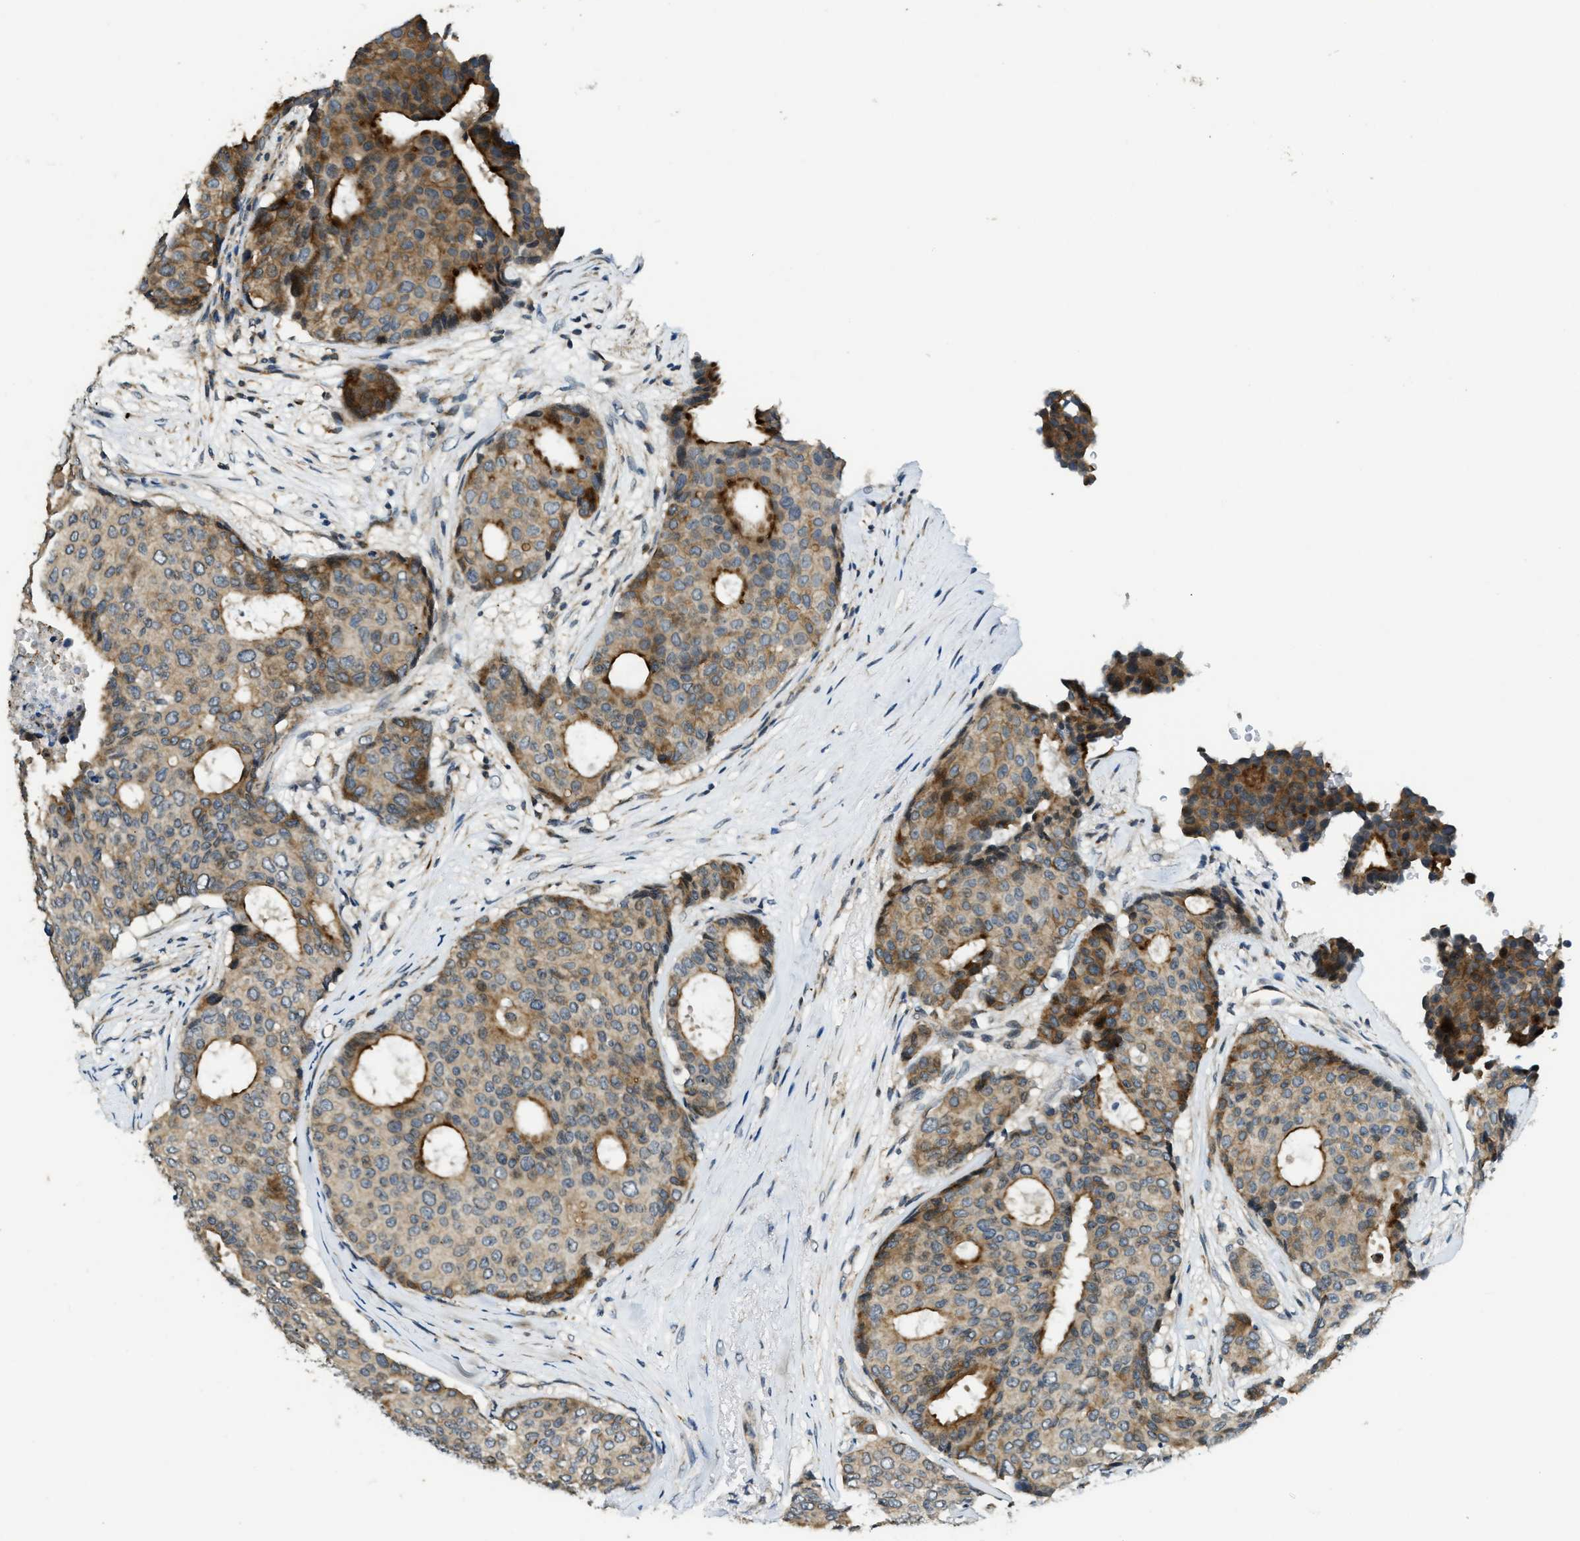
{"staining": {"intensity": "moderate", "quantity": ">75%", "location": "cytoplasmic/membranous"}, "tissue": "breast cancer", "cell_type": "Tumor cells", "image_type": "cancer", "snomed": [{"axis": "morphology", "description": "Duct carcinoma"}, {"axis": "topography", "description": "Breast"}], "caption": "Immunohistochemistry image of breast cancer (infiltrating ductal carcinoma) stained for a protein (brown), which displays medium levels of moderate cytoplasmic/membranous staining in approximately >75% of tumor cells.", "gene": "HERC2", "patient": {"sex": "female", "age": 75}}